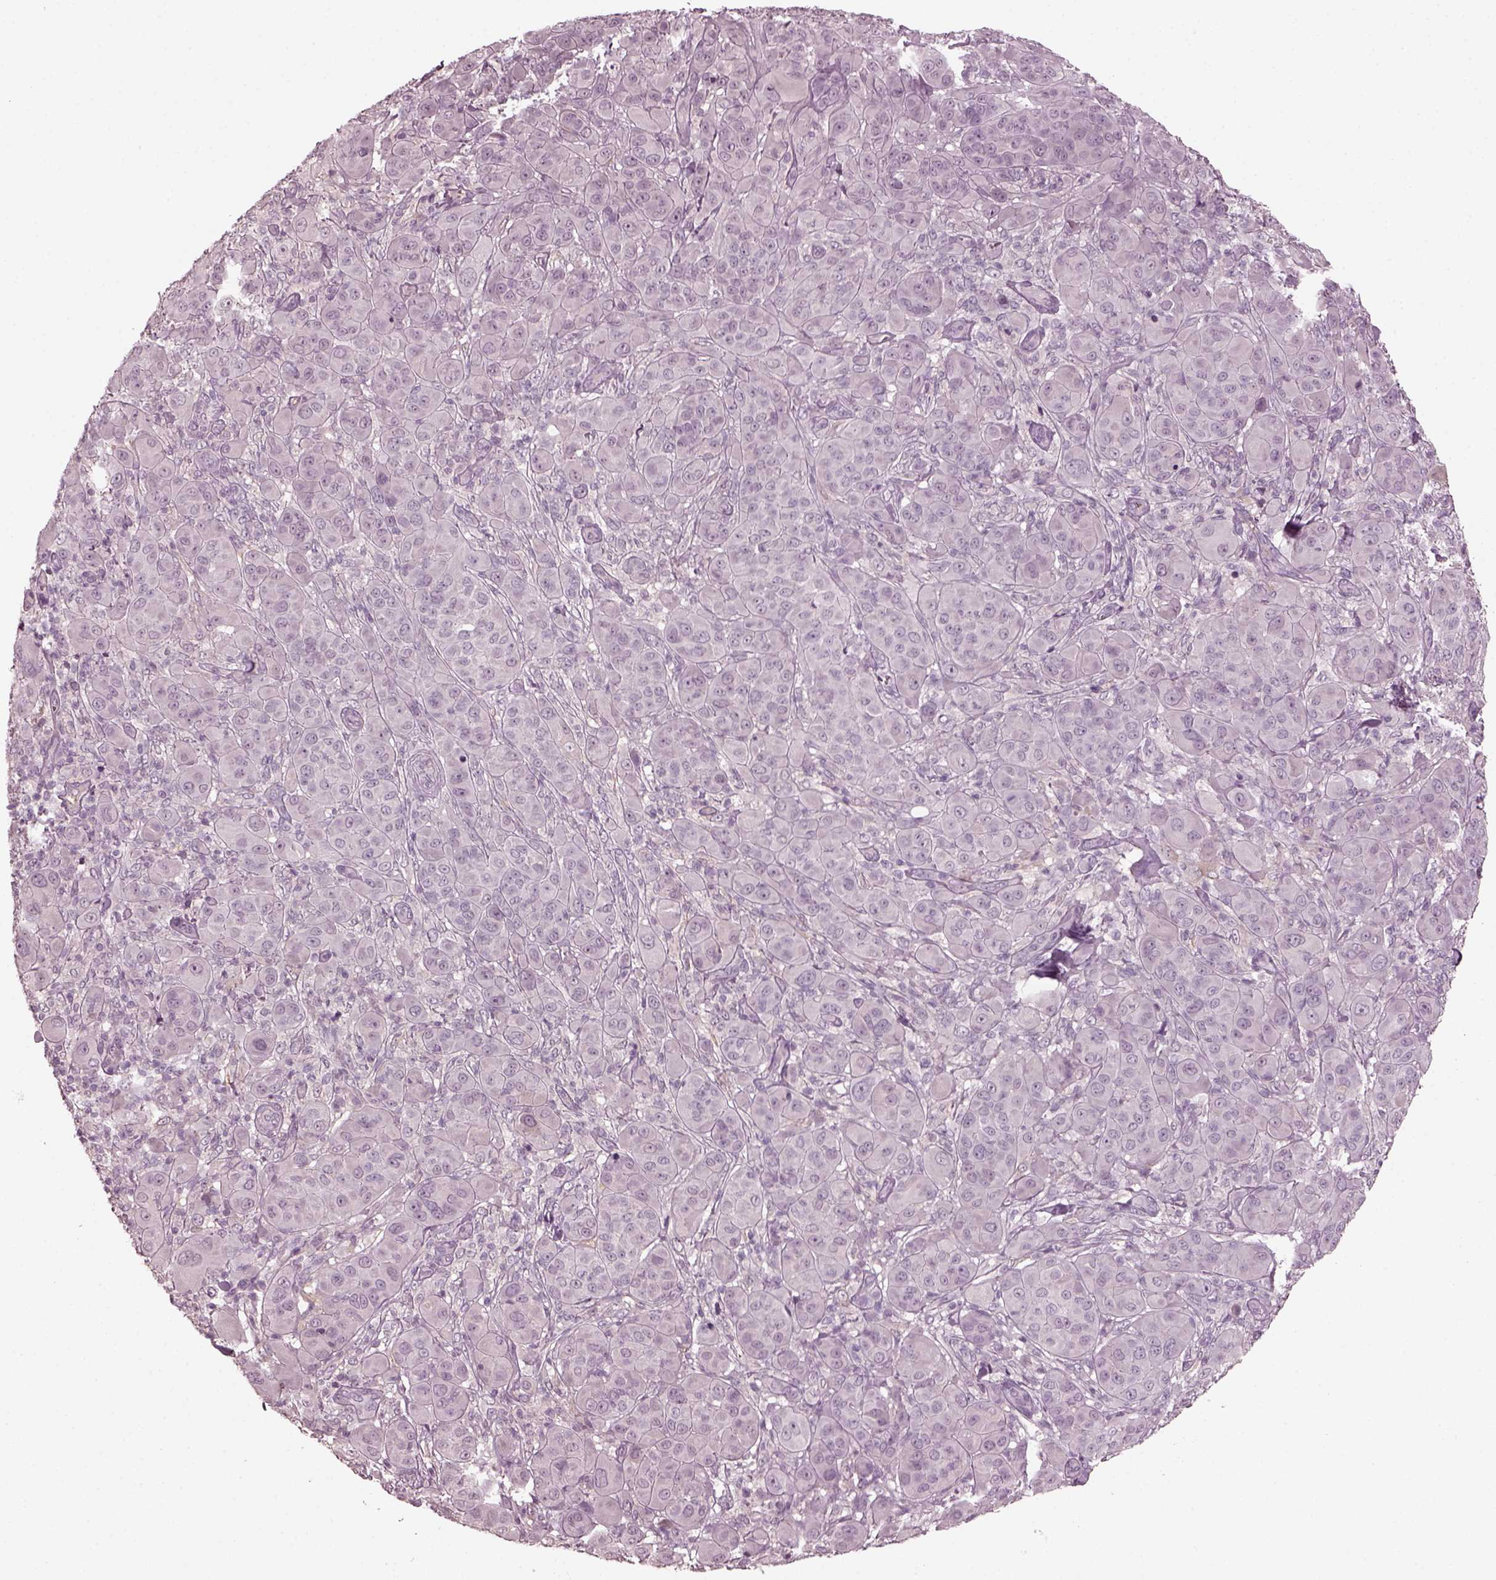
{"staining": {"intensity": "negative", "quantity": "none", "location": "none"}, "tissue": "melanoma", "cell_type": "Tumor cells", "image_type": "cancer", "snomed": [{"axis": "morphology", "description": "Malignant melanoma, NOS"}, {"axis": "topography", "description": "Skin"}], "caption": "Immunohistochemical staining of human malignant melanoma demonstrates no significant positivity in tumor cells. (DAB immunohistochemistry visualized using brightfield microscopy, high magnification).", "gene": "PORCN", "patient": {"sex": "female", "age": 87}}